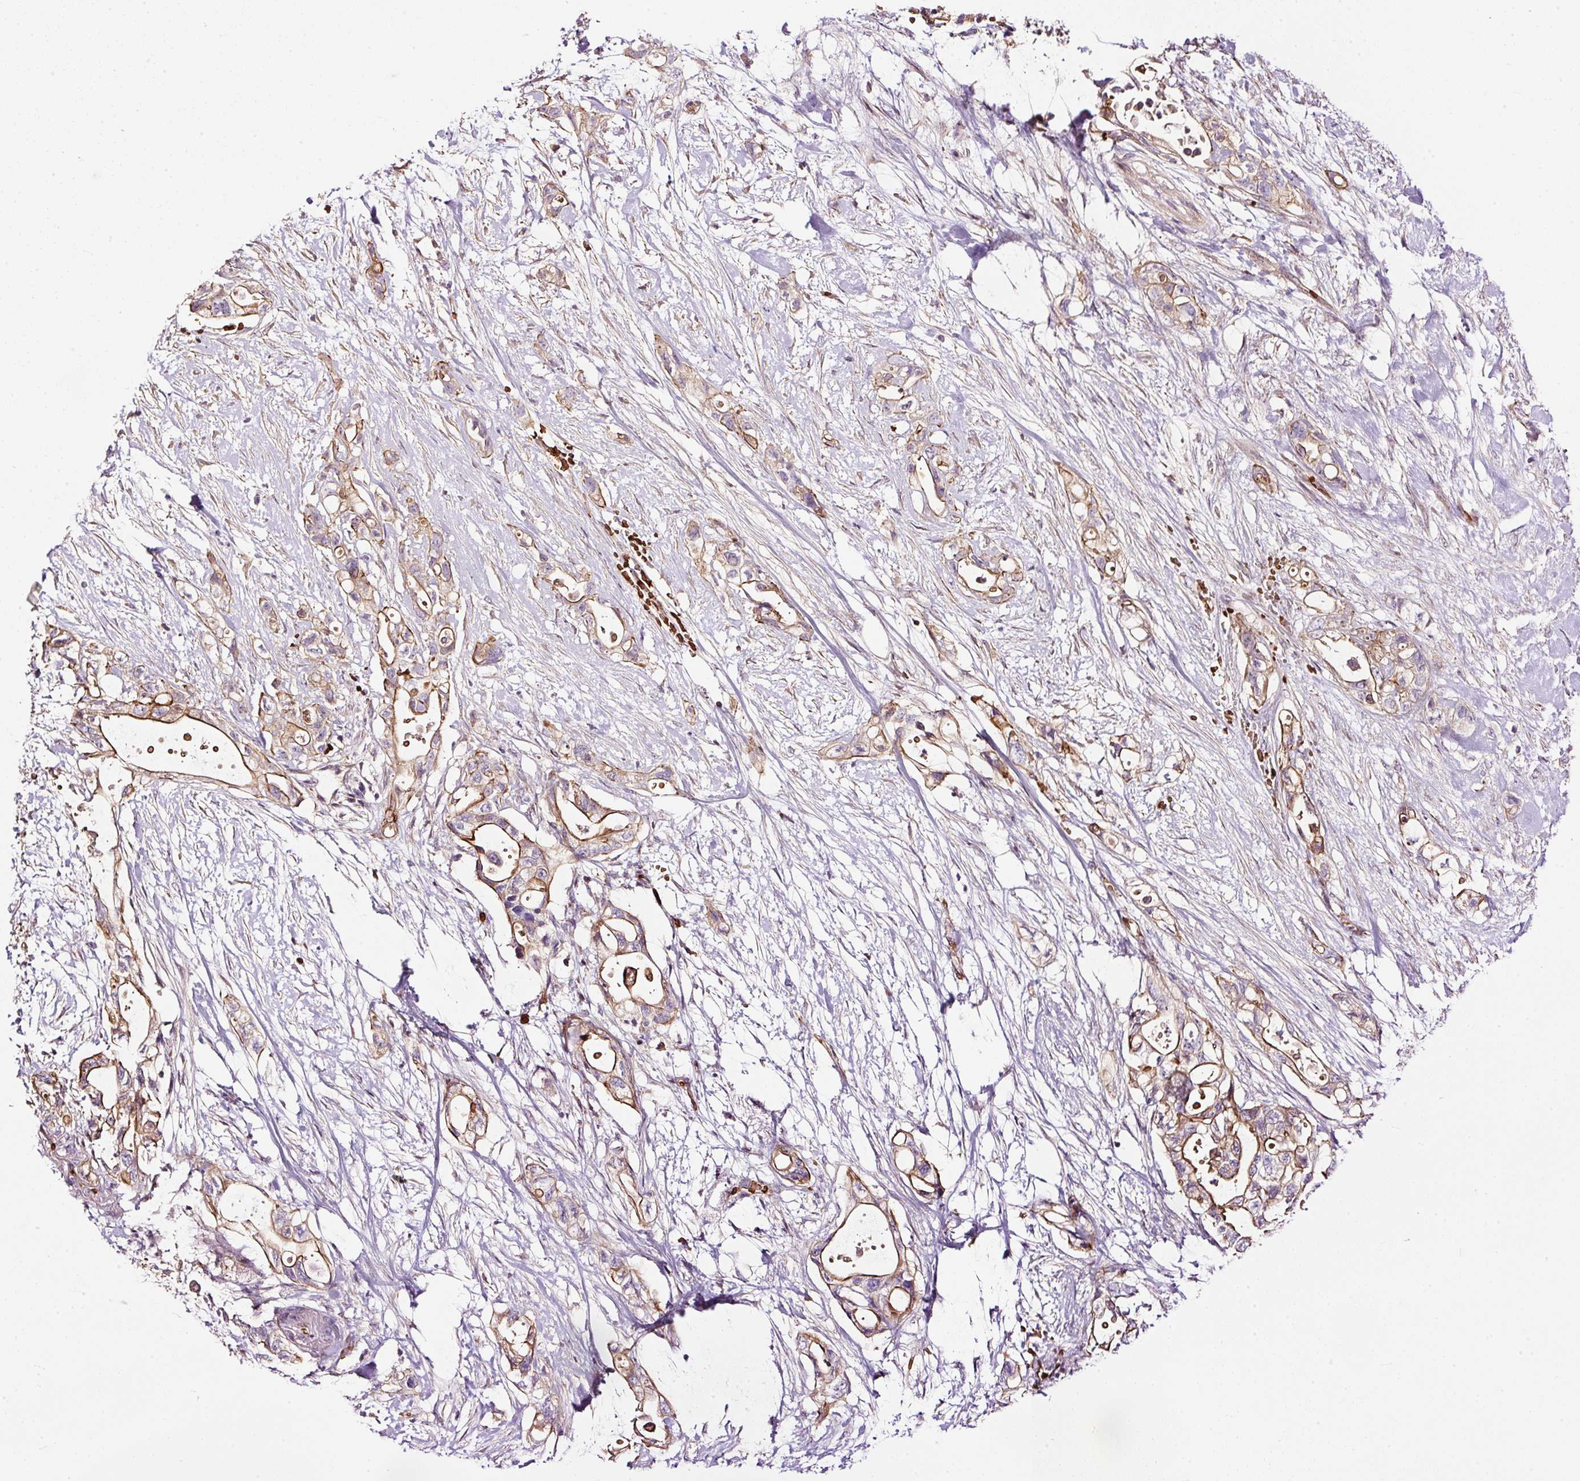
{"staining": {"intensity": "moderate", "quantity": ">75%", "location": "cytoplasmic/membranous"}, "tissue": "pancreatic cancer", "cell_type": "Tumor cells", "image_type": "cancer", "snomed": [{"axis": "morphology", "description": "Adenocarcinoma, NOS"}, {"axis": "topography", "description": "Pancreas"}], "caption": "Protein analysis of pancreatic cancer (adenocarcinoma) tissue exhibits moderate cytoplasmic/membranous expression in about >75% of tumor cells.", "gene": "USHBP1", "patient": {"sex": "female", "age": 72}}